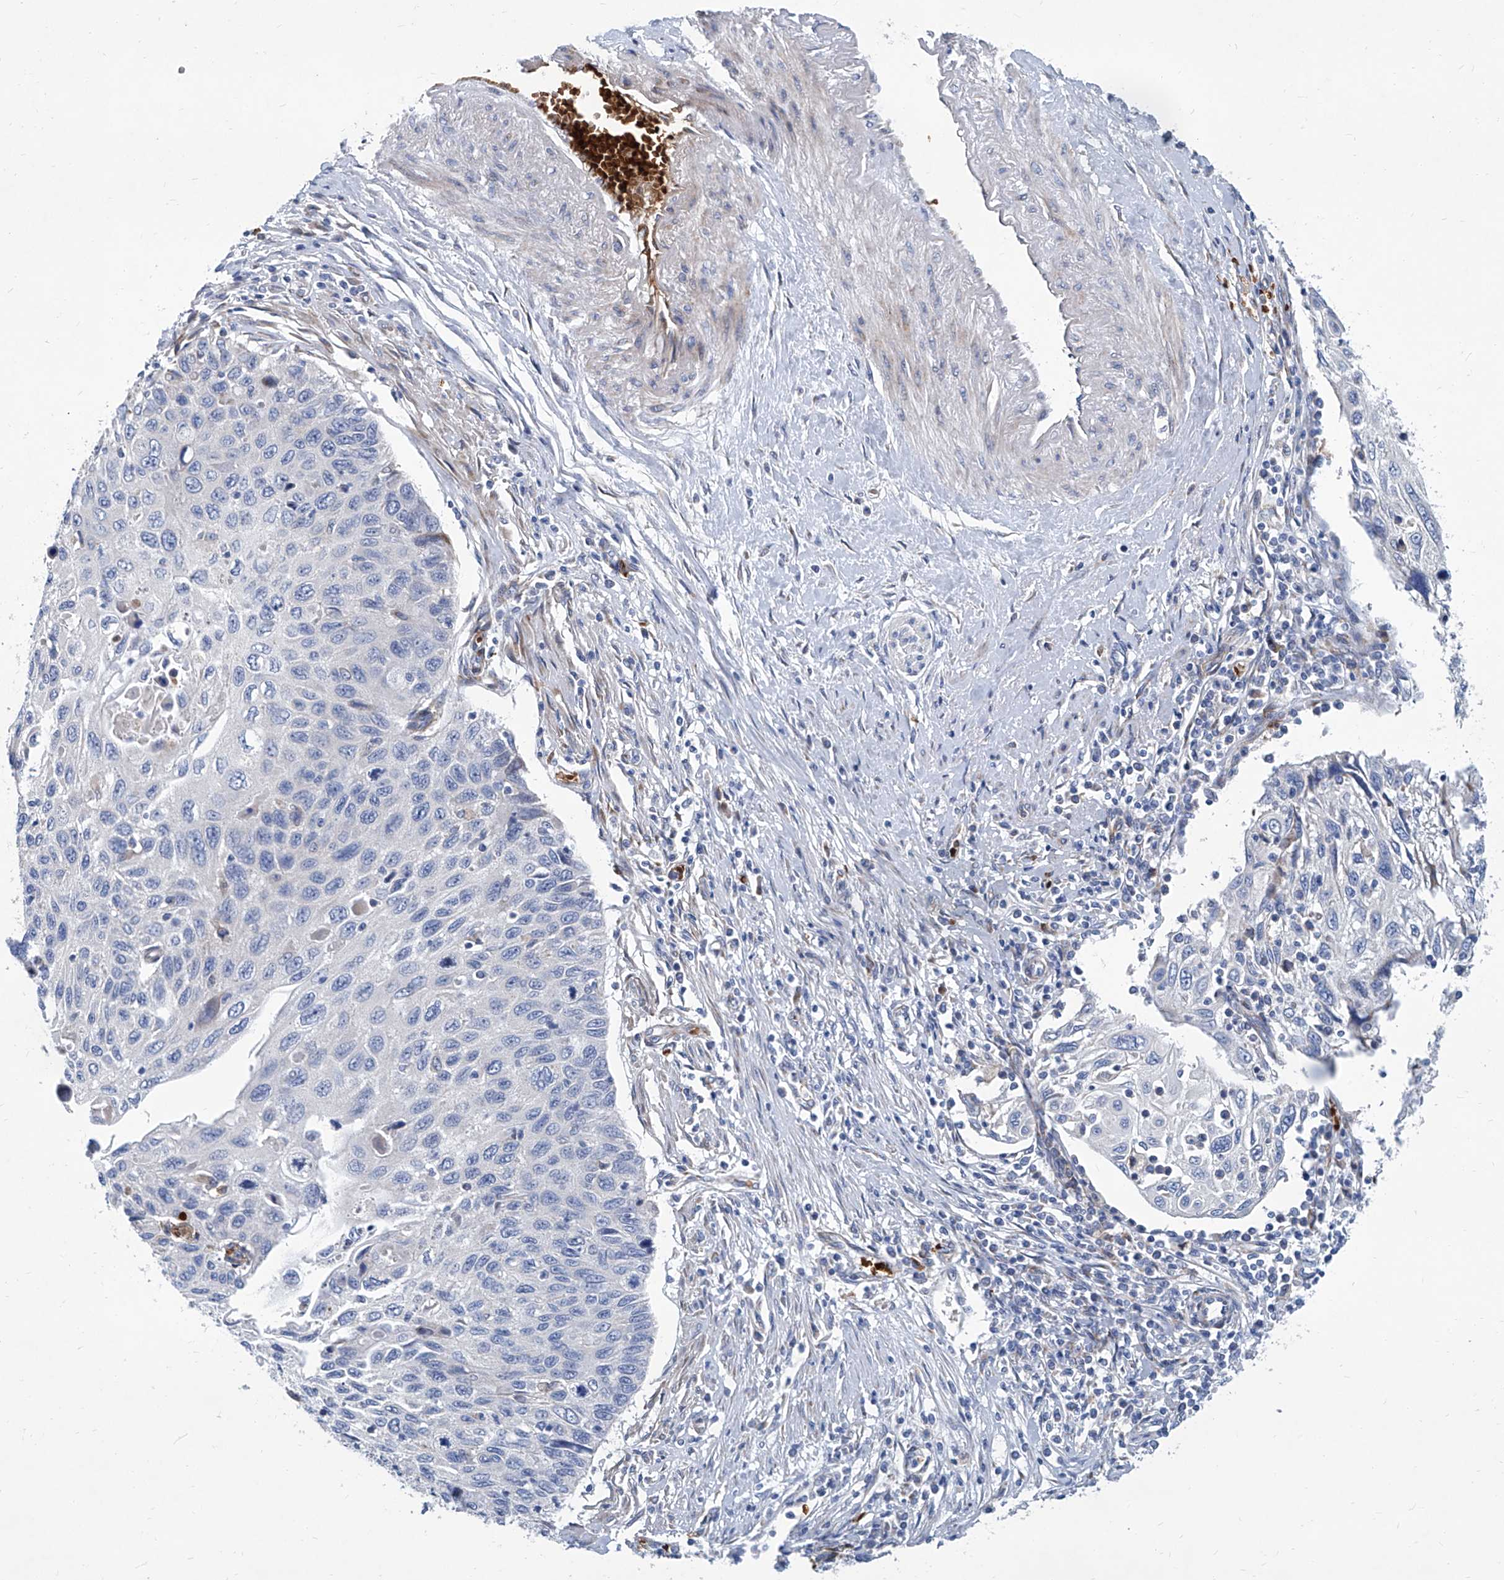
{"staining": {"intensity": "negative", "quantity": "none", "location": "none"}, "tissue": "cervical cancer", "cell_type": "Tumor cells", "image_type": "cancer", "snomed": [{"axis": "morphology", "description": "Squamous cell carcinoma, NOS"}, {"axis": "topography", "description": "Cervix"}], "caption": "A high-resolution histopathology image shows IHC staining of cervical squamous cell carcinoma, which reveals no significant positivity in tumor cells.", "gene": "FPR2", "patient": {"sex": "female", "age": 70}}